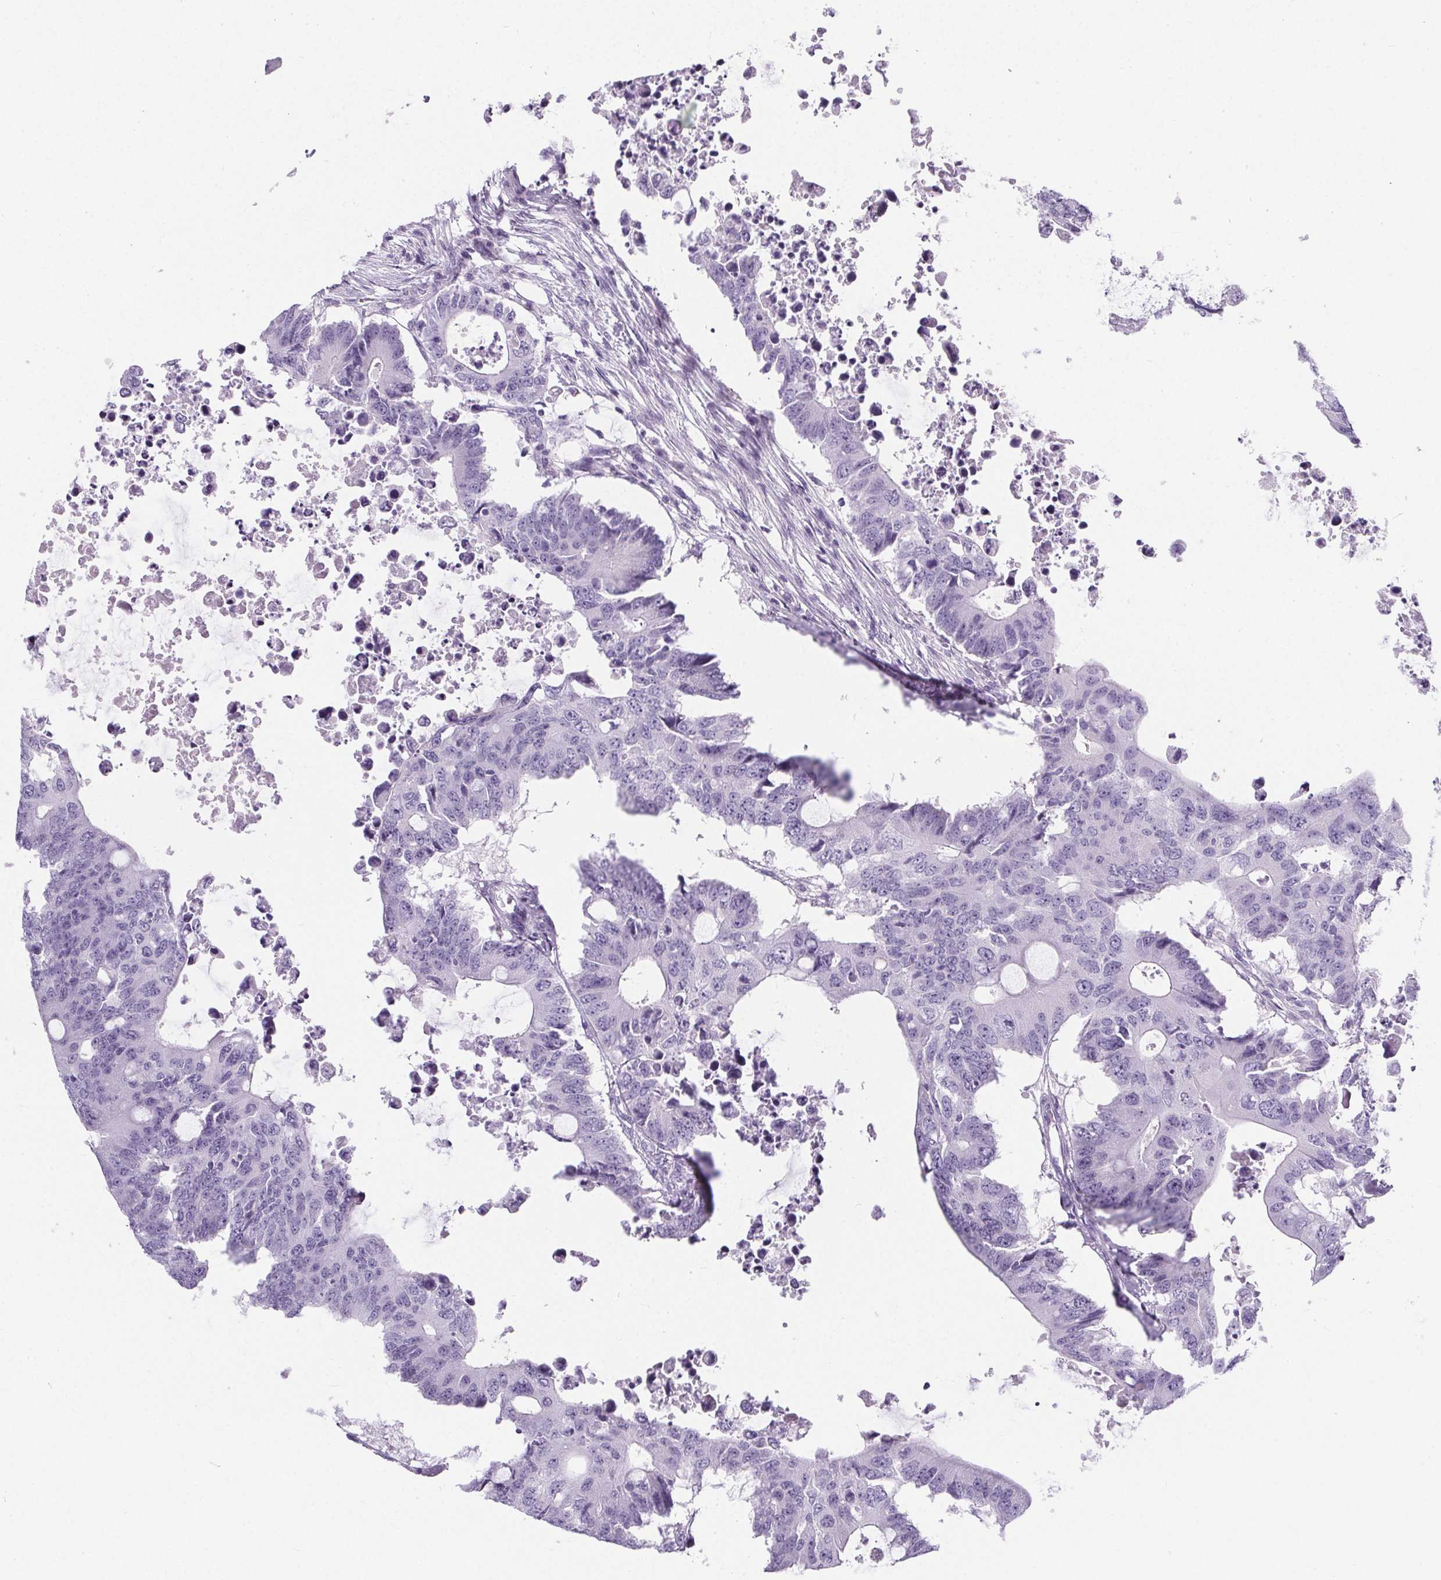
{"staining": {"intensity": "negative", "quantity": "none", "location": "none"}, "tissue": "colorectal cancer", "cell_type": "Tumor cells", "image_type": "cancer", "snomed": [{"axis": "morphology", "description": "Adenocarcinoma, NOS"}, {"axis": "topography", "description": "Colon"}], "caption": "Immunohistochemical staining of human adenocarcinoma (colorectal) reveals no significant expression in tumor cells. Nuclei are stained in blue.", "gene": "ADRB1", "patient": {"sex": "male", "age": 71}}